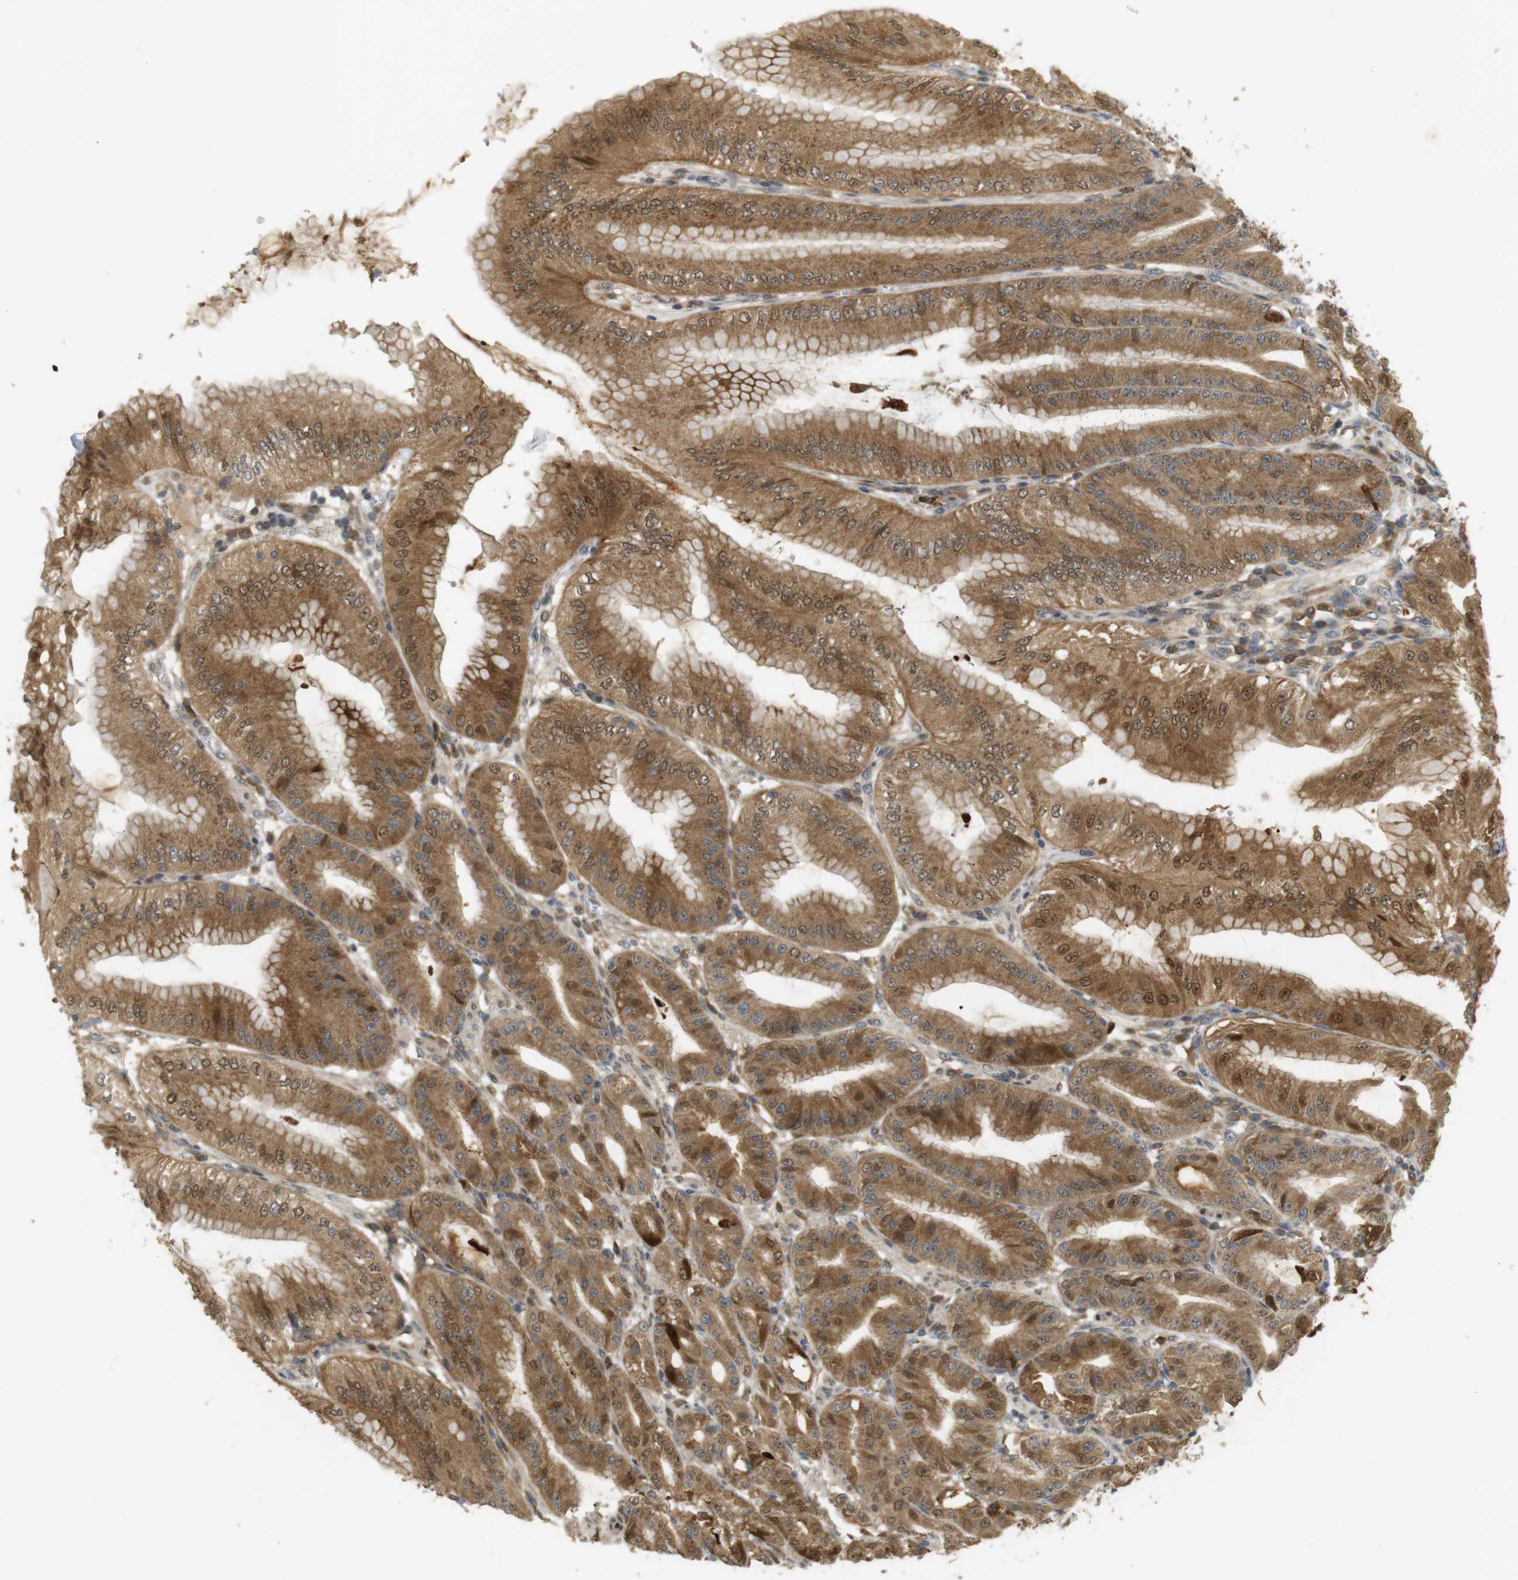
{"staining": {"intensity": "moderate", "quantity": ">75%", "location": "cytoplasmic/membranous,nuclear"}, "tissue": "stomach", "cell_type": "Glandular cells", "image_type": "normal", "snomed": [{"axis": "morphology", "description": "Normal tissue, NOS"}, {"axis": "topography", "description": "Stomach, lower"}], "caption": "Protein staining shows moderate cytoplasmic/membranous,nuclear positivity in approximately >75% of glandular cells in benign stomach. The protein is shown in brown color, while the nuclei are stained blue.", "gene": "TMX3", "patient": {"sex": "male", "age": 71}}